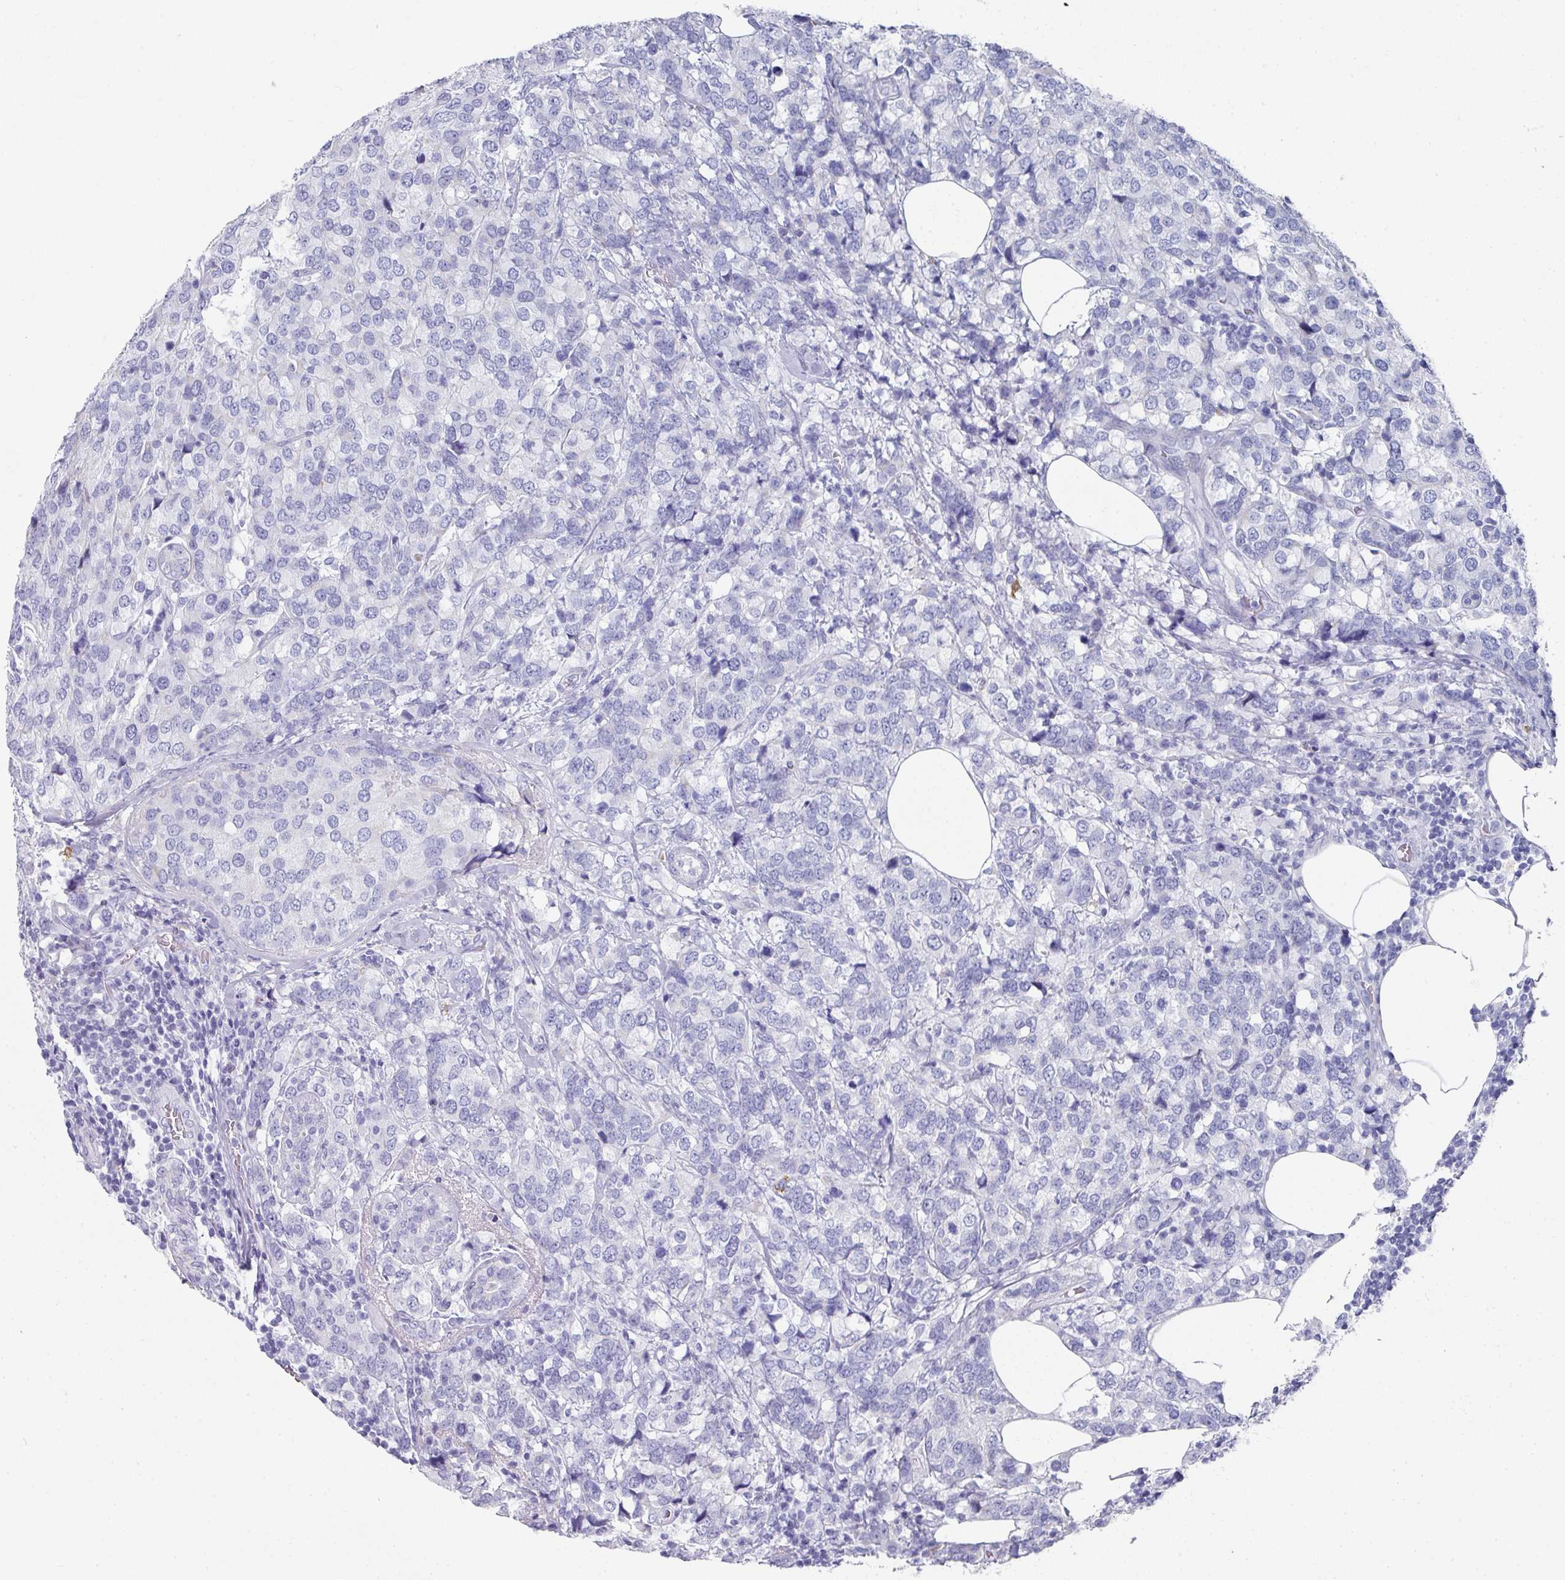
{"staining": {"intensity": "negative", "quantity": "none", "location": "none"}, "tissue": "breast cancer", "cell_type": "Tumor cells", "image_type": "cancer", "snomed": [{"axis": "morphology", "description": "Lobular carcinoma"}, {"axis": "topography", "description": "Breast"}], "caption": "IHC of human breast cancer (lobular carcinoma) shows no expression in tumor cells.", "gene": "SETBP1", "patient": {"sex": "female", "age": 59}}